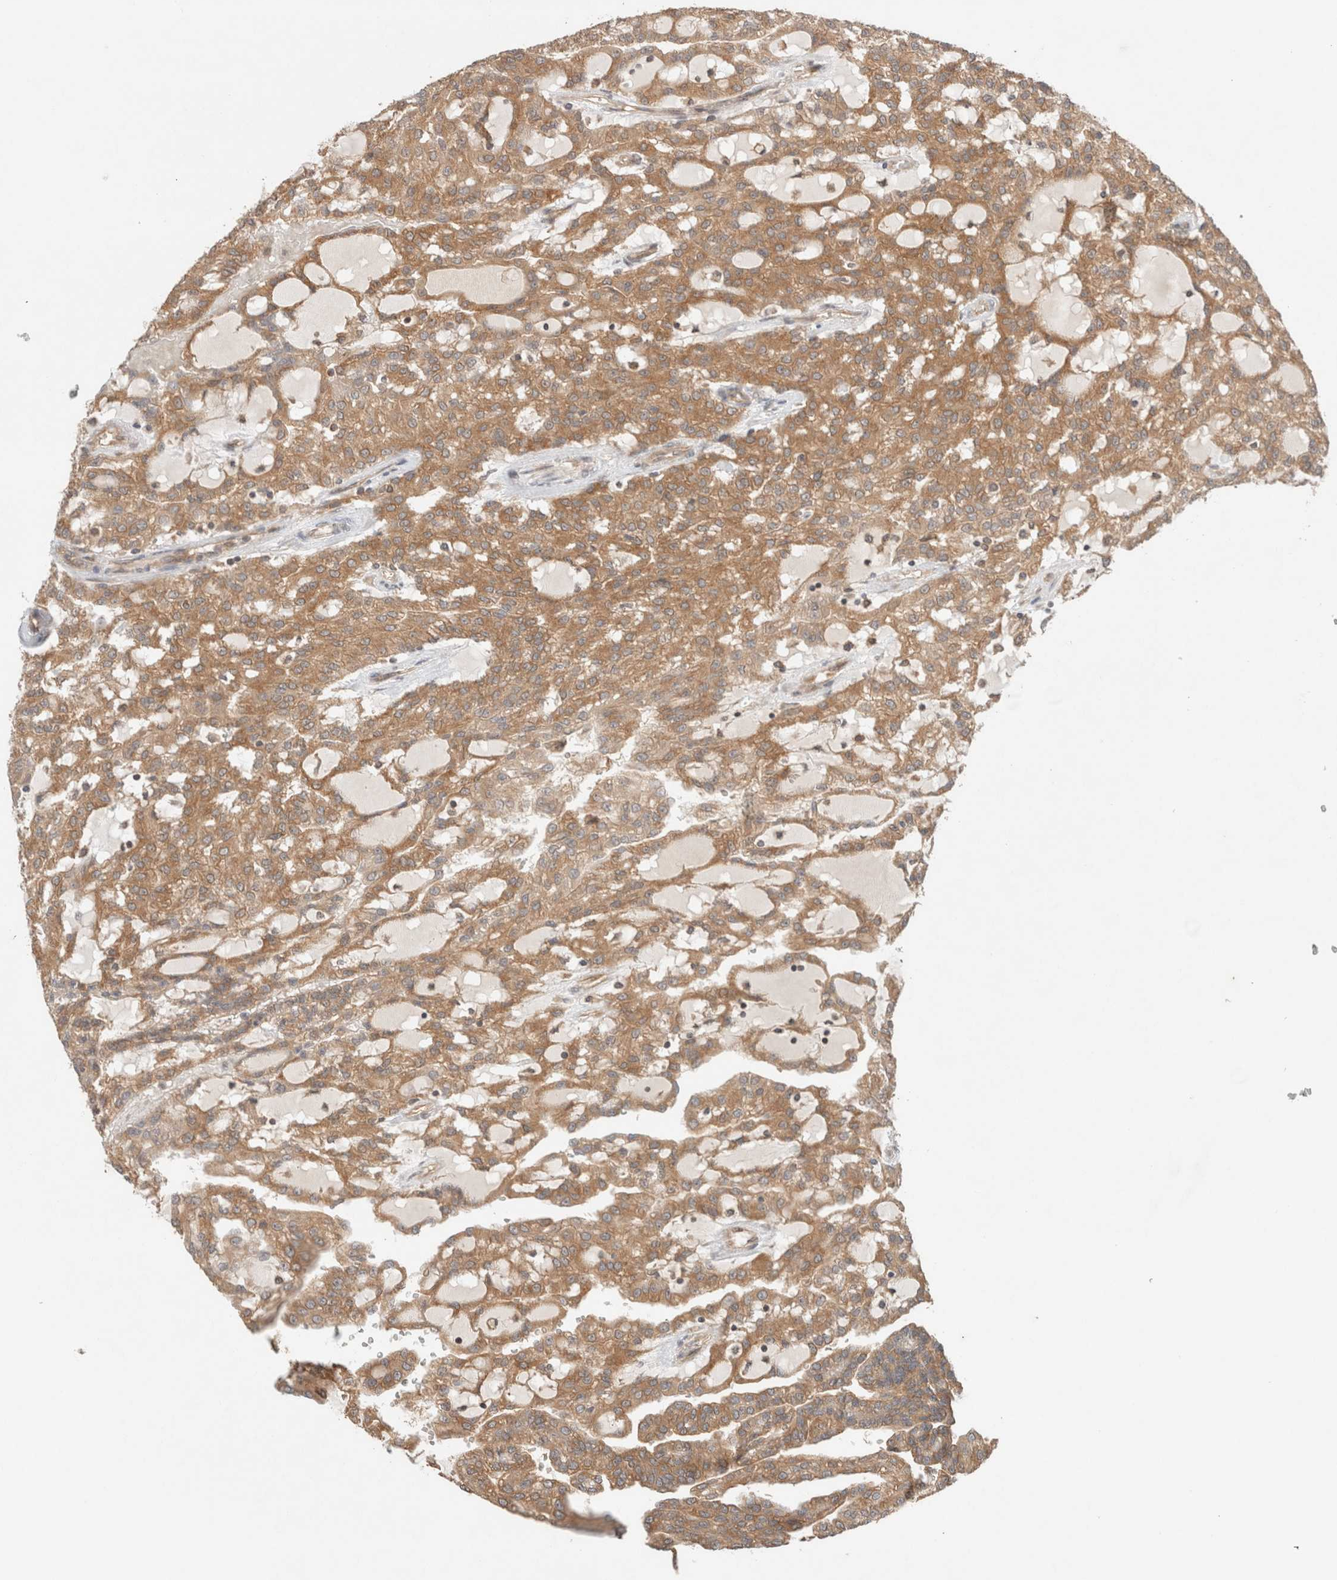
{"staining": {"intensity": "moderate", "quantity": ">75%", "location": "cytoplasmic/membranous"}, "tissue": "renal cancer", "cell_type": "Tumor cells", "image_type": "cancer", "snomed": [{"axis": "morphology", "description": "Adenocarcinoma, NOS"}, {"axis": "topography", "description": "Kidney"}], "caption": "Approximately >75% of tumor cells in adenocarcinoma (renal) show moderate cytoplasmic/membranous protein staining as visualized by brown immunohistochemical staining.", "gene": "ARFGEF2", "patient": {"sex": "male", "age": 63}}